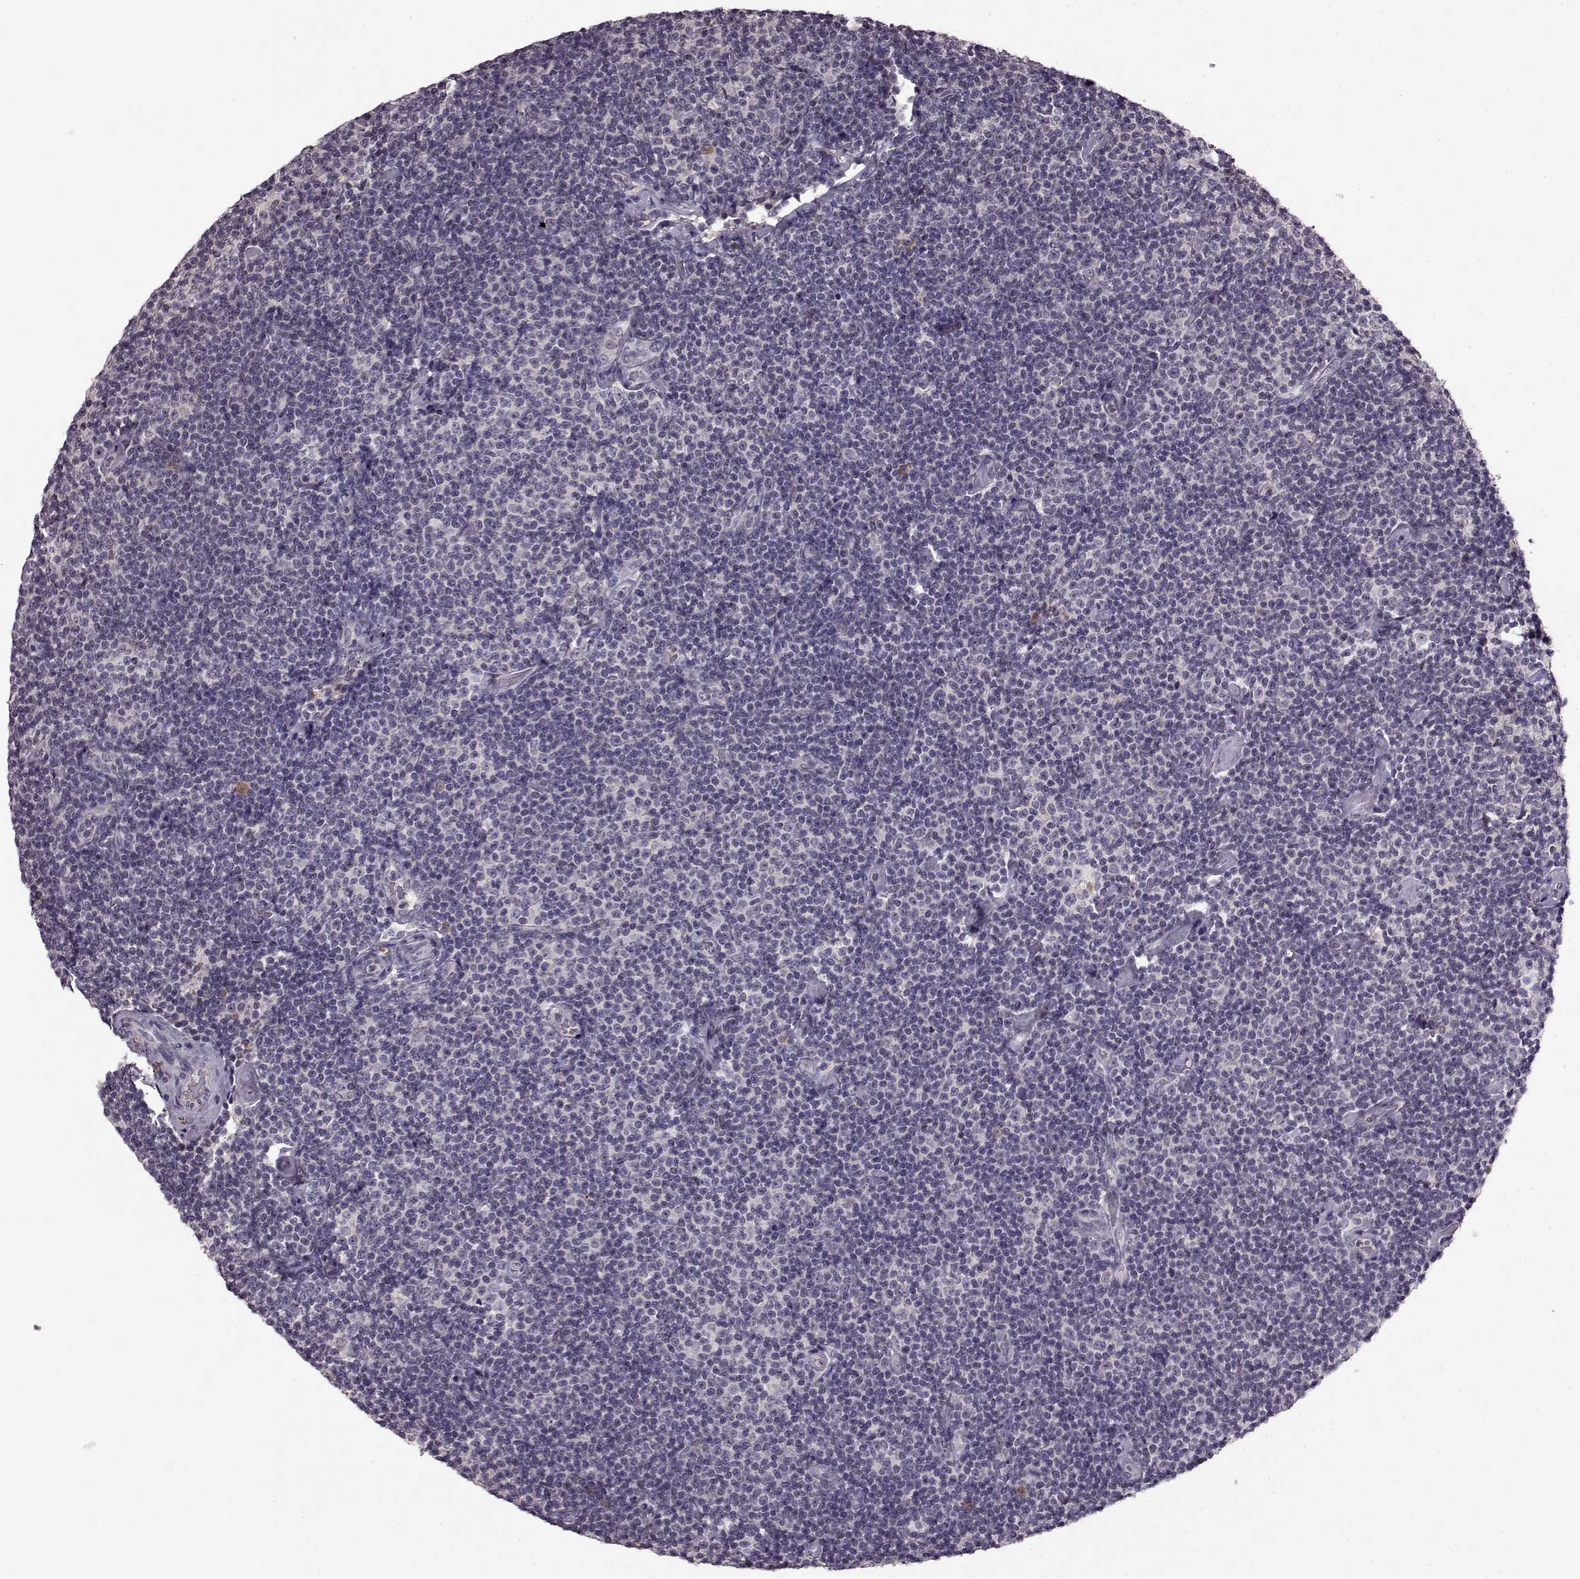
{"staining": {"intensity": "negative", "quantity": "none", "location": "none"}, "tissue": "lymphoma", "cell_type": "Tumor cells", "image_type": "cancer", "snomed": [{"axis": "morphology", "description": "Malignant lymphoma, non-Hodgkin's type, Low grade"}, {"axis": "topography", "description": "Lymph node"}], "caption": "Micrograph shows no protein staining in tumor cells of lymphoma tissue.", "gene": "NRL", "patient": {"sex": "male", "age": 81}}